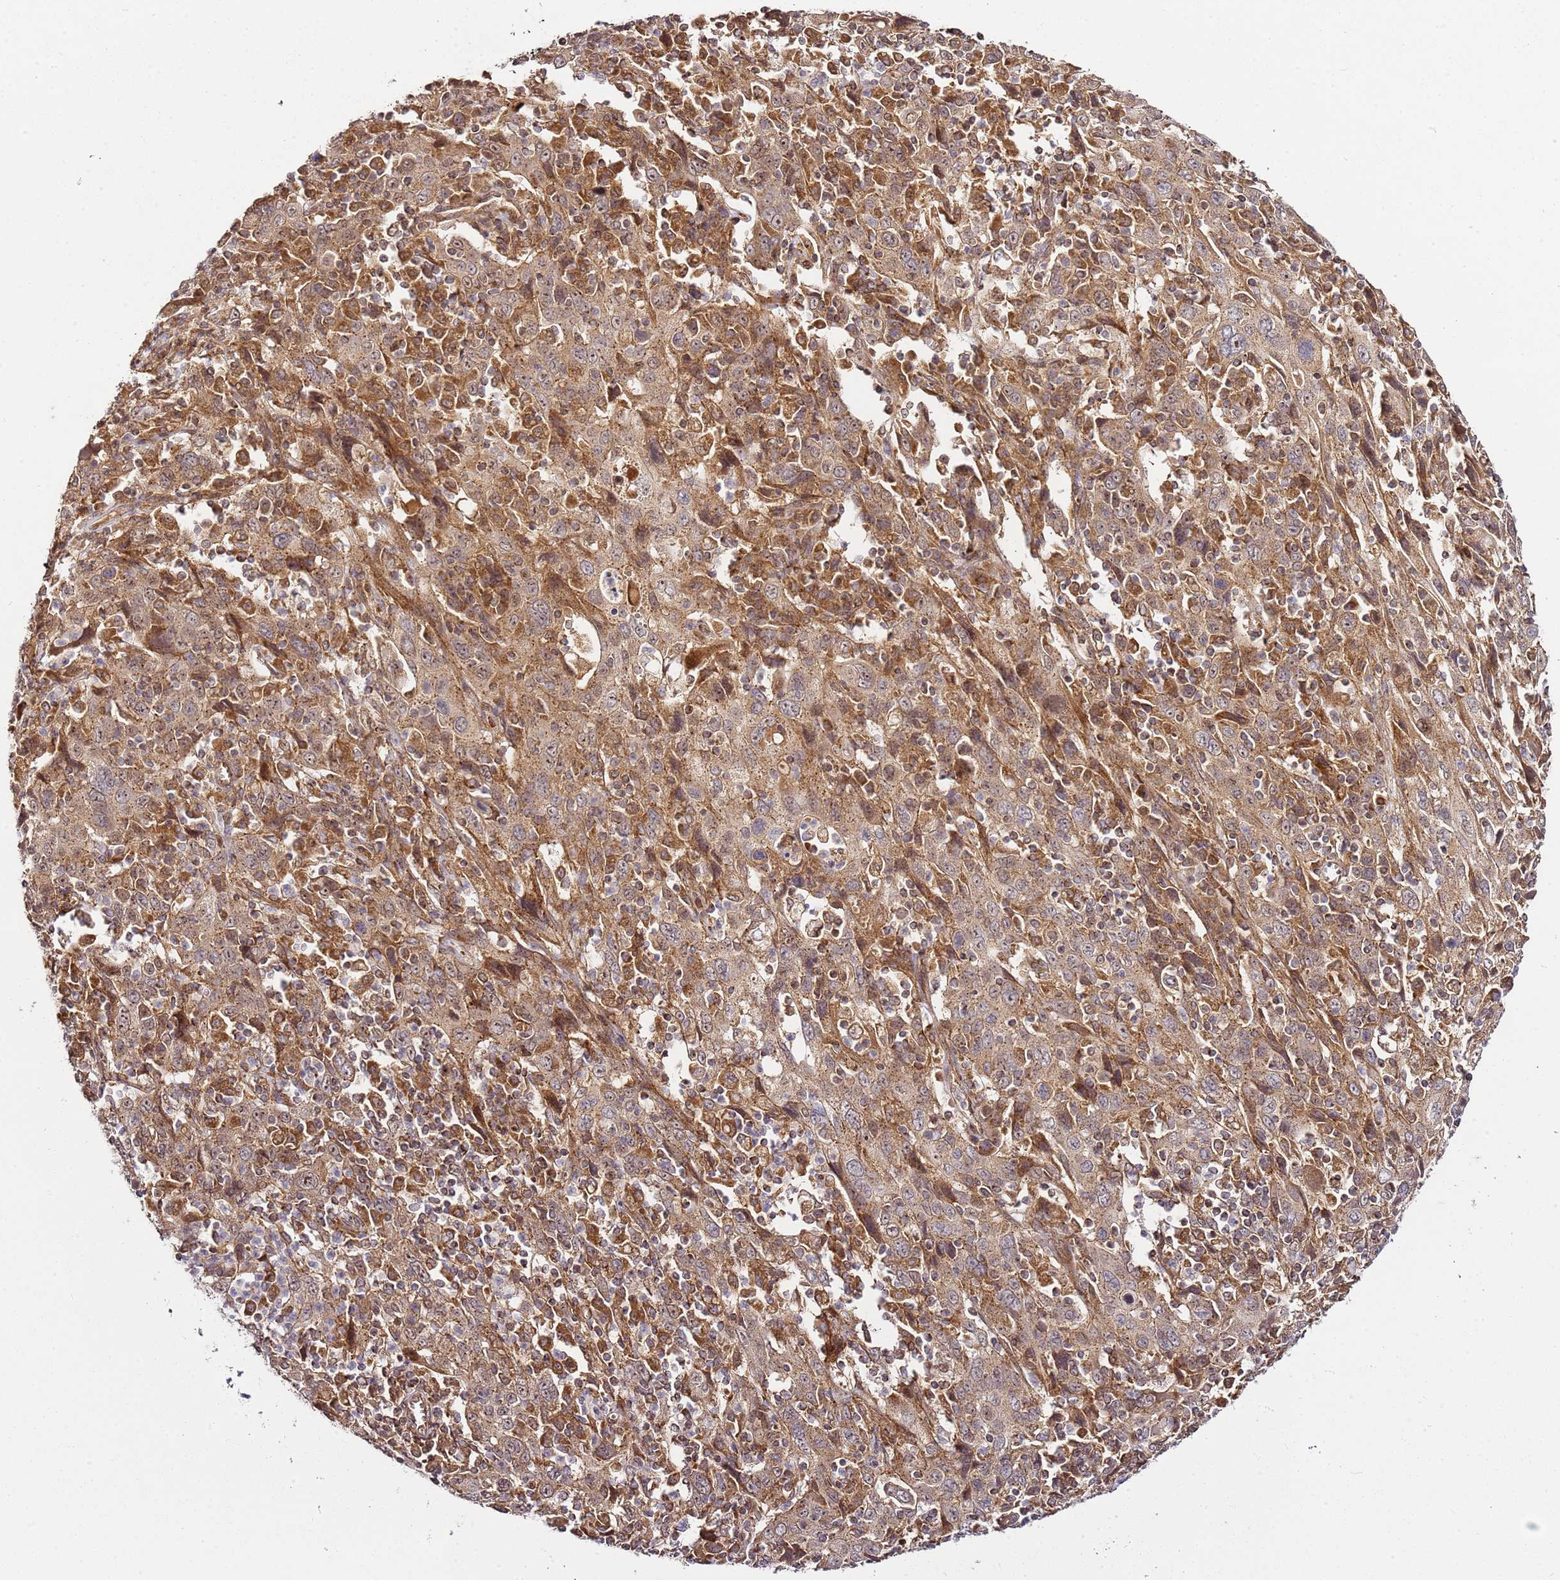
{"staining": {"intensity": "moderate", "quantity": ">75%", "location": "cytoplasmic/membranous"}, "tissue": "cervical cancer", "cell_type": "Tumor cells", "image_type": "cancer", "snomed": [{"axis": "morphology", "description": "Squamous cell carcinoma, NOS"}, {"axis": "topography", "description": "Cervix"}], "caption": "Protein staining of squamous cell carcinoma (cervical) tissue shows moderate cytoplasmic/membranous expression in about >75% of tumor cells.", "gene": "RASA3", "patient": {"sex": "female", "age": 46}}